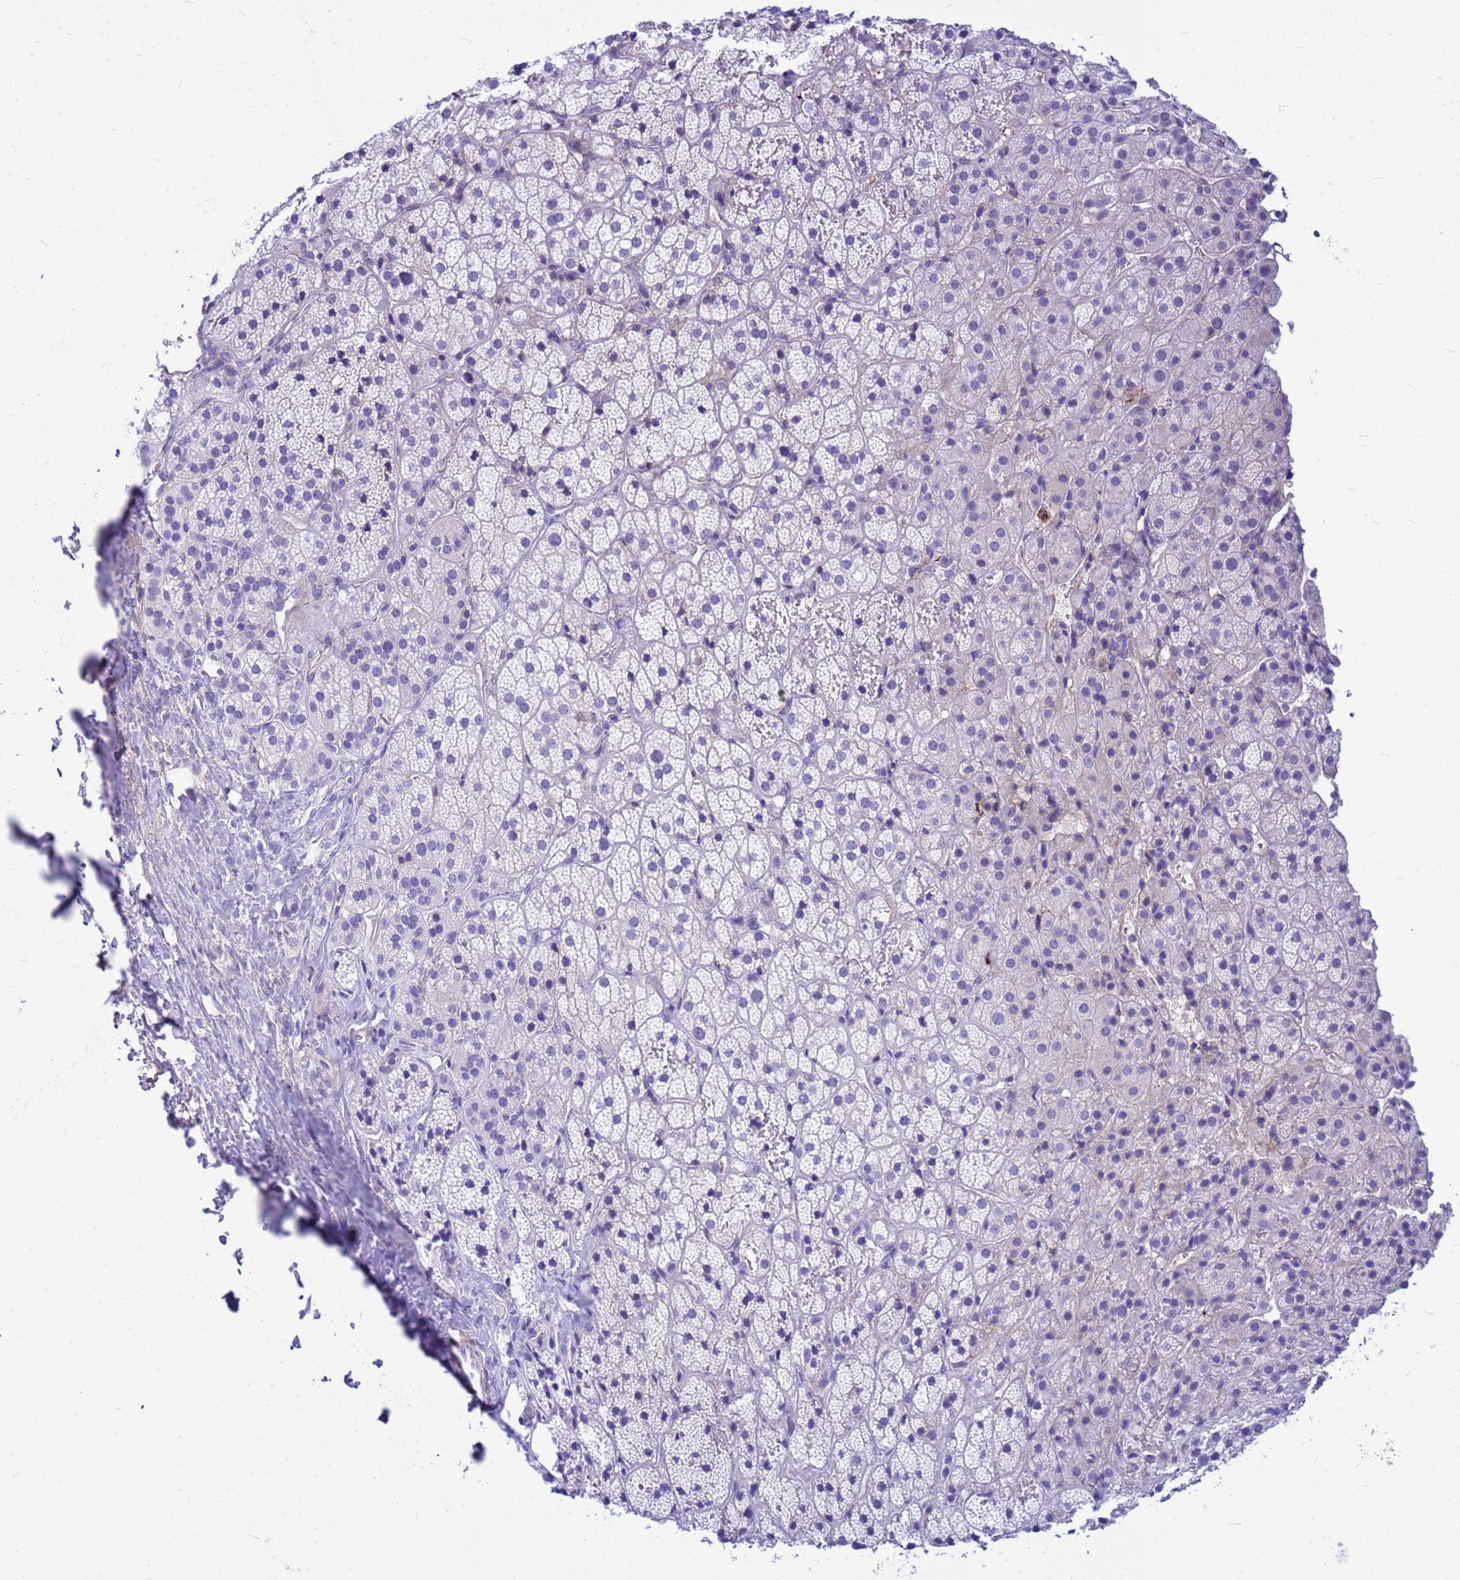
{"staining": {"intensity": "moderate", "quantity": "<25%", "location": "nuclear"}, "tissue": "adrenal gland", "cell_type": "Glandular cells", "image_type": "normal", "snomed": [{"axis": "morphology", "description": "Normal tissue, NOS"}, {"axis": "topography", "description": "Adrenal gland"}], "caption": "Protein staining of unremarkable adrenal gland reveals moderate nuclear positivity in about <25% of glandular cells. (Stains: DAB (3,3'-diaminobenzidine) in brown, nuclei in blue, Microscopy: brightfield microscopy at high magnification).", "gene": "ORM1", "patient": {"sex": "female", "age": 70}}